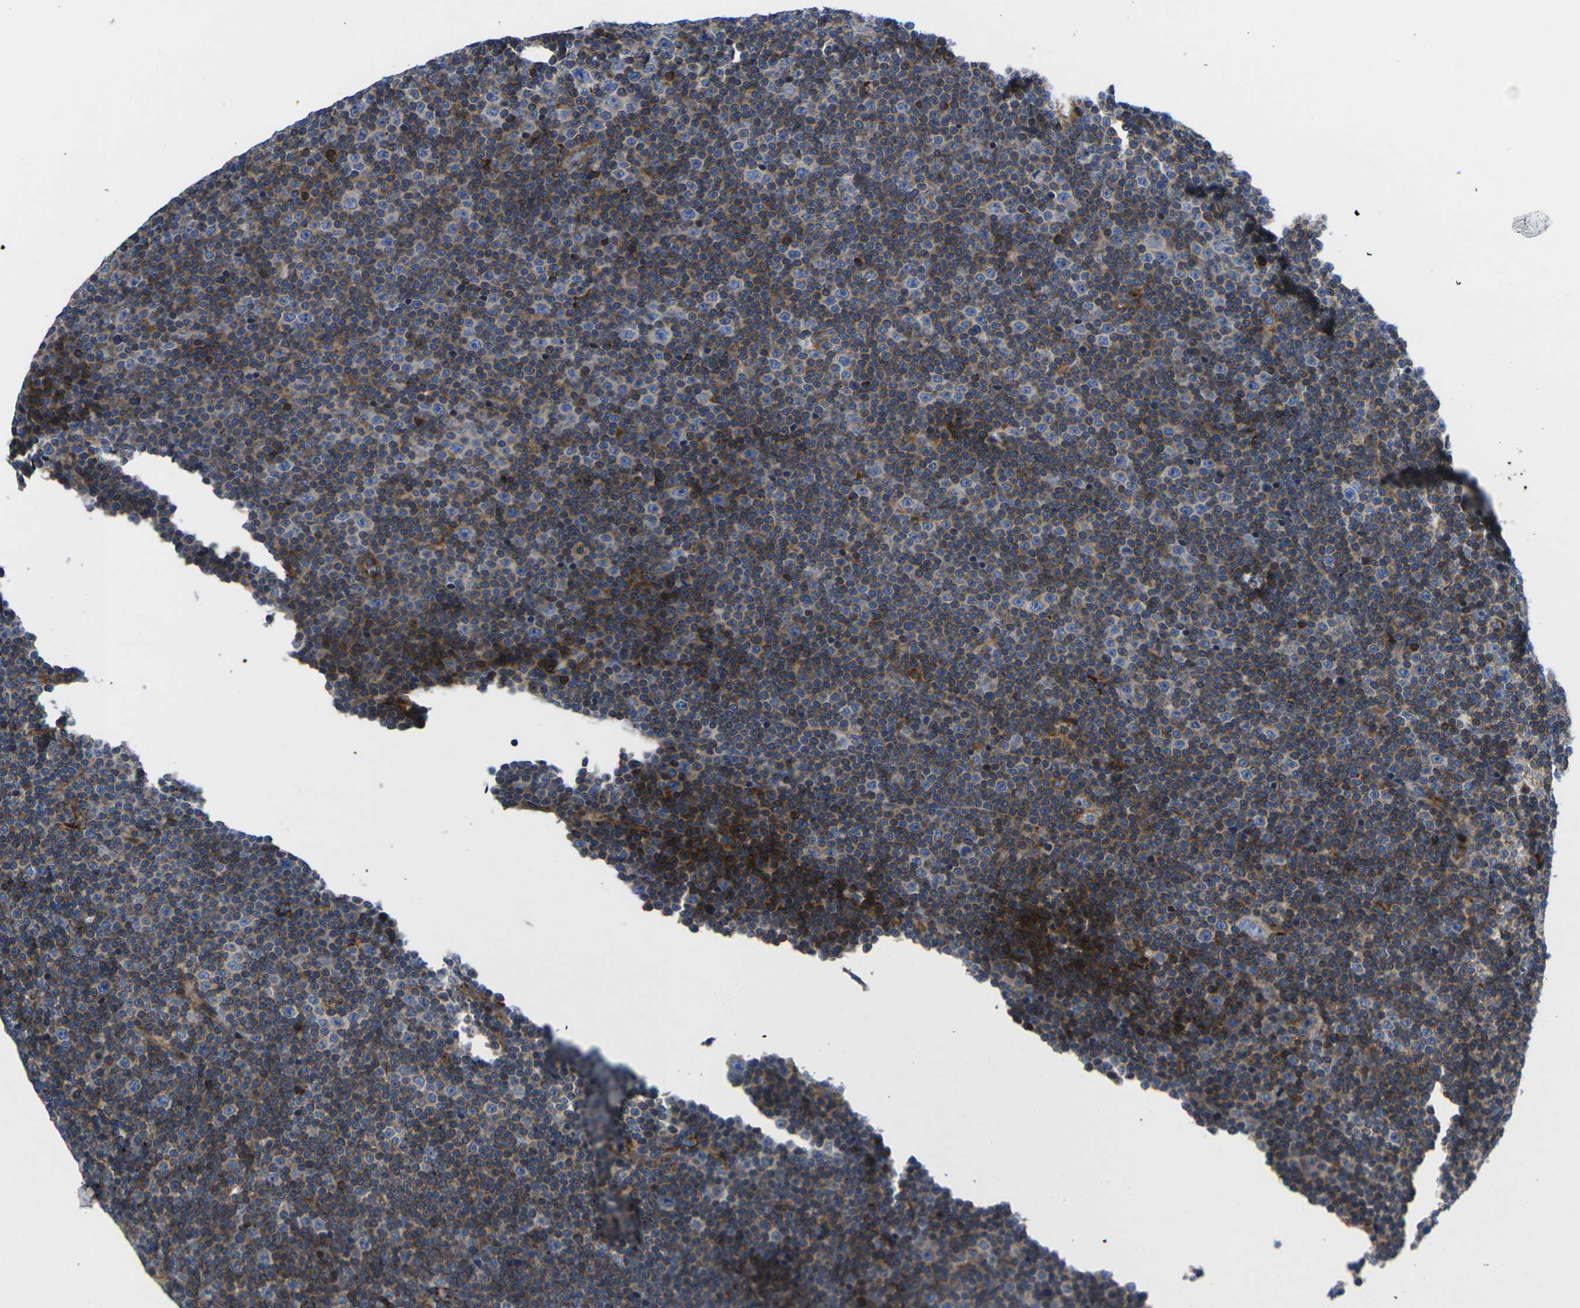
{"staining": {"intensity": "strong", "quantity": "<25%", "location": "cytoplasmic/membranous"}, "tissue": "lymphoma", "cell_type": "Tumor cells", "image_type": "cancer", "snomed": [{"axis": "morphology", "description": "Malignant lymphoma, non-Hodgkin's type, Low grade"}, {"axis": "topography", "description": "Lymph node"}], "caption": "Protein staining exhibits strong cytoplasmic/membranous staining in about <25% of tumor cells in malignant lymphoma, non-Hodgkin's type (low-grade). (IHC, brightfield microscopy, high magnification).", "gene": "GPR4", "patient": {"sex": "female", "age": 67}}